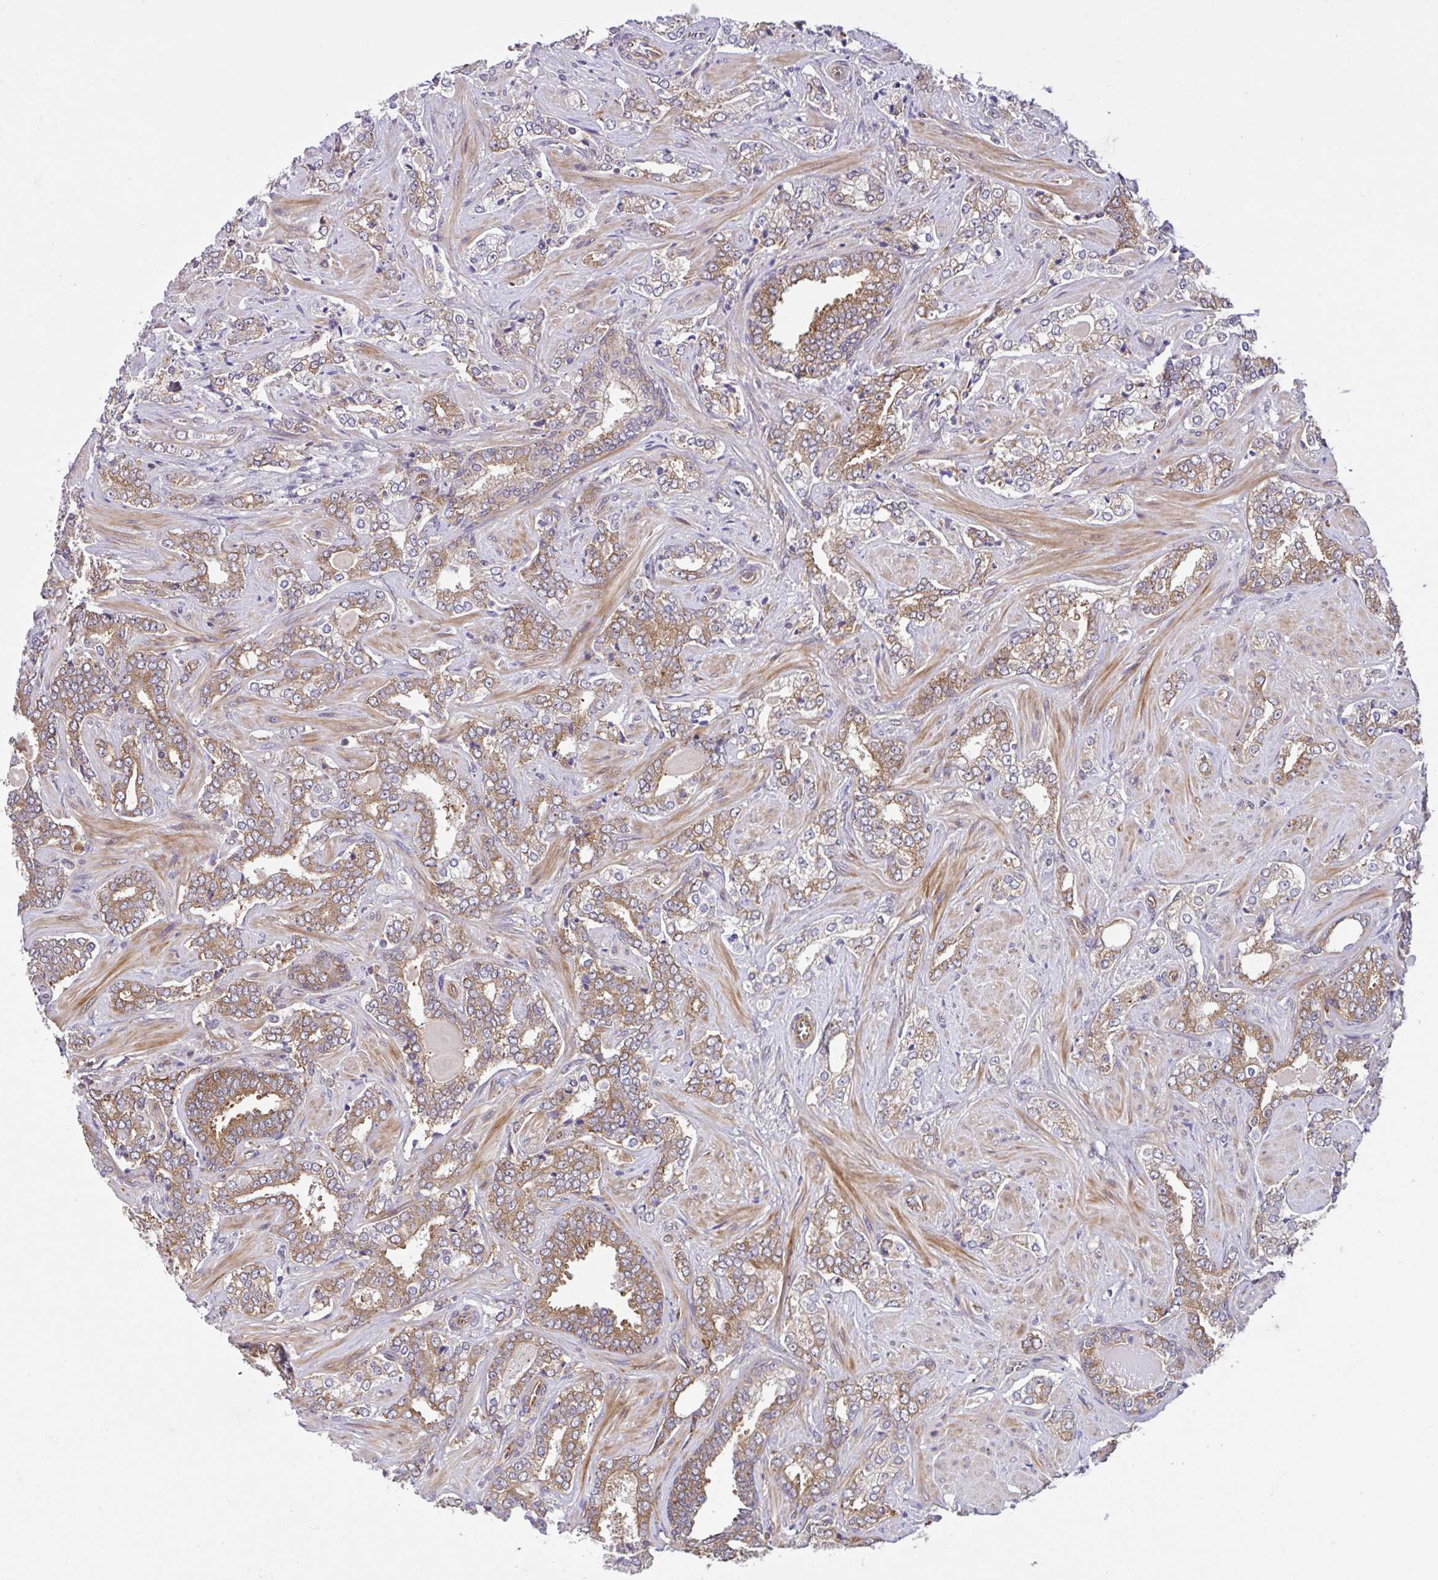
{"staining": {"intensity": "moderate", "quantity": "25%-75%", "location": "cytoplasmic/membranous"}, "tissue": "prostate cancer", "cell_type": "Tumor cells", "image_type": "cancer", "snomed": [{"axis": "morphology", "description": "Adenocarcinoma, High grade"}, {"axis": "topography", "description": "Prostate"}], "caption": "Prostate cancer (adenocarcinoma (high-grade)) stained for a protein displays moderate cytoplasmic/membranous positivity in tumor cells.", "gene": "NTPCR", "patient": {"sex": "male", "age": 60}}